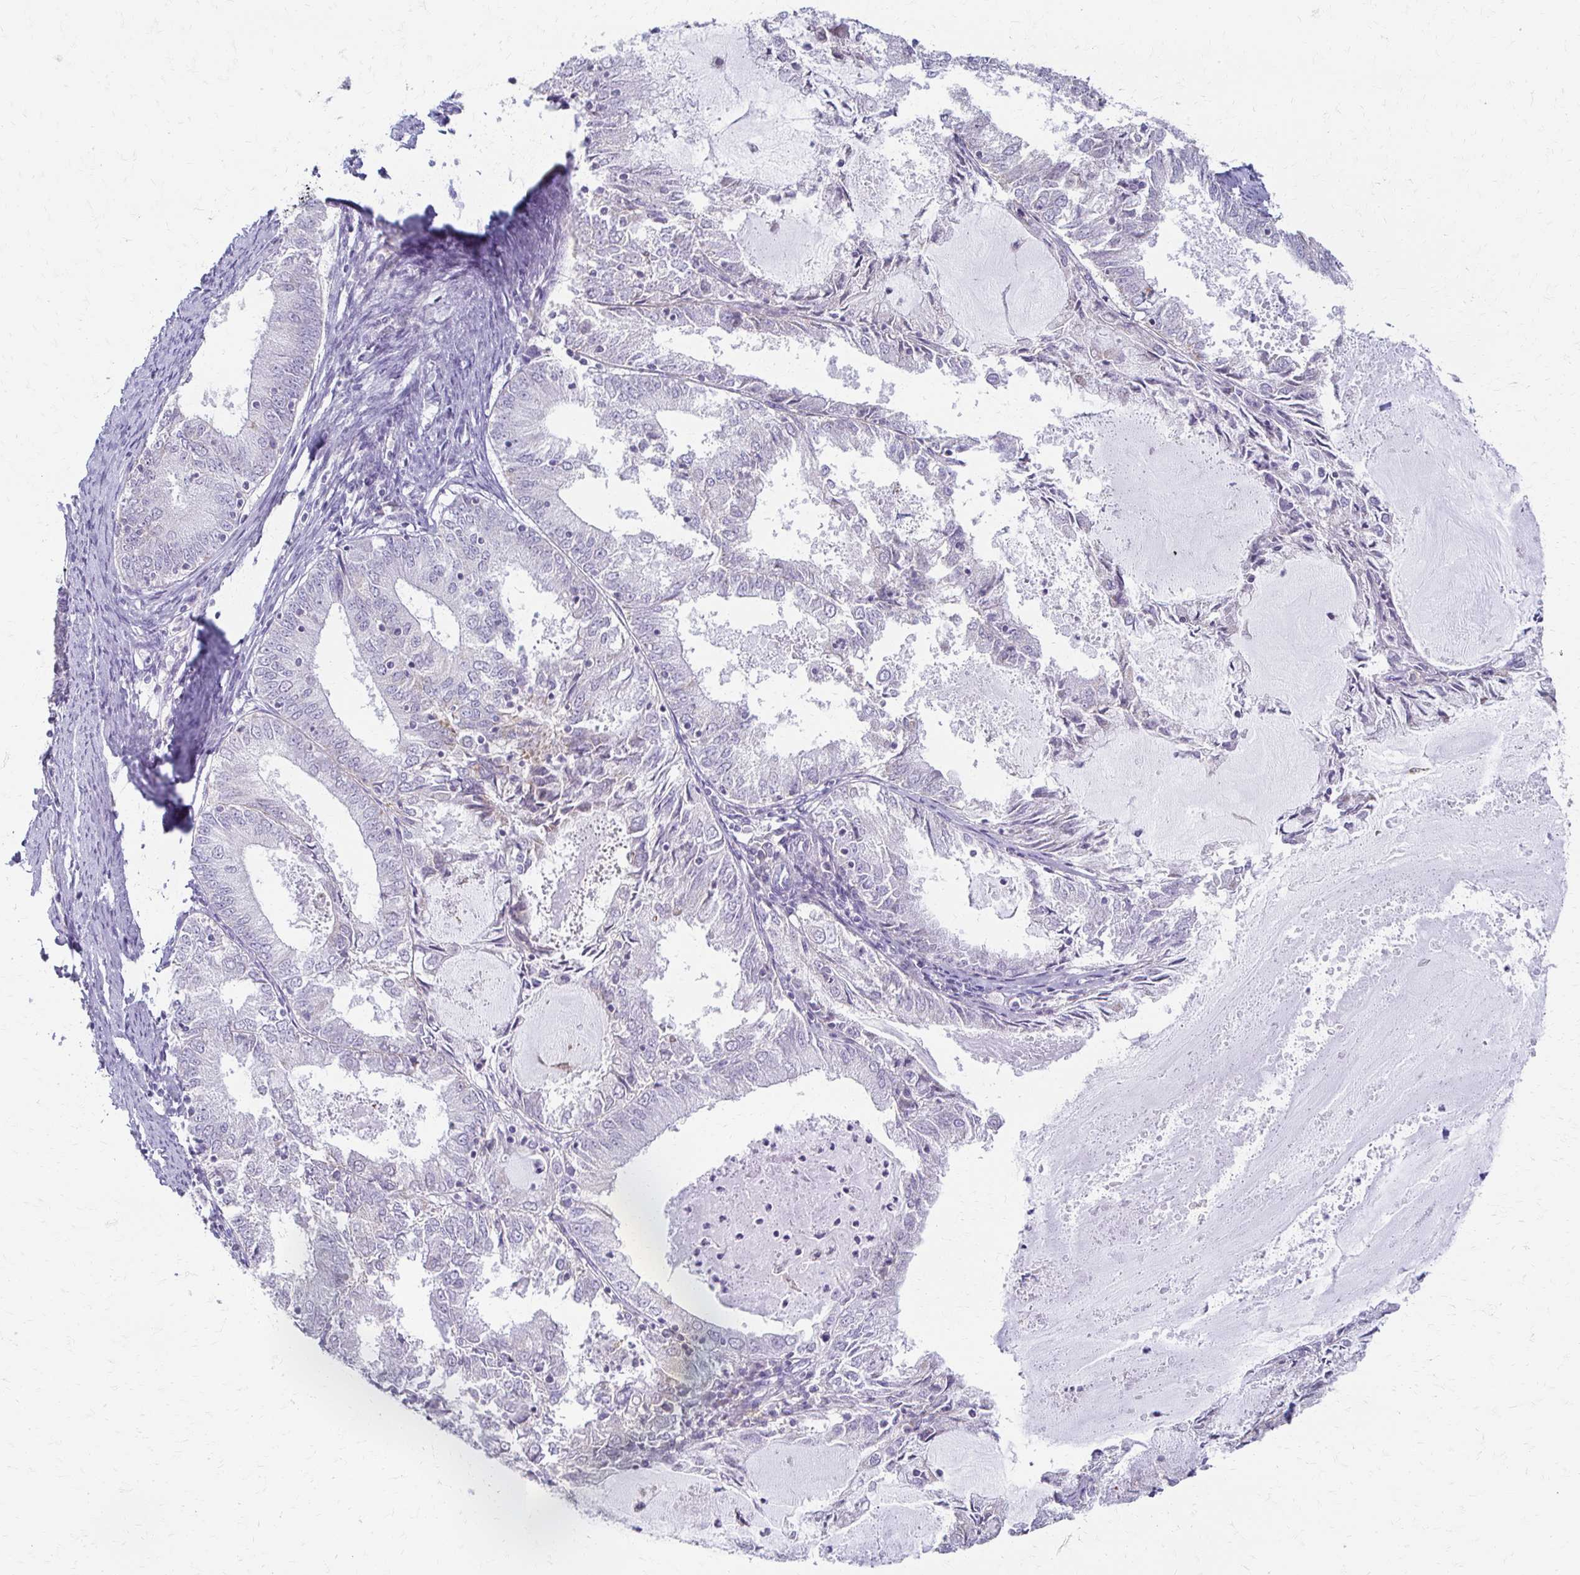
{"staining": {"intensity": "negative", "quantity": "none", "location": "none"}, "tissue": "endometrial cancer", "cell_type": "Tumor cells", "image_type": "cancer", "snomed": [{"axis": "morphology", "description": "Adenocarcinoma, NOS"}, {"axis": "topography", "description": "Endometrium"}], "caption": "A micrograph of endometrial cancer (adenocarcinoma) stained for a protein shows no brown staining in tumor cells.", "gene": "FCGR2B", "patient": {"sex": "female", "age": 57}}